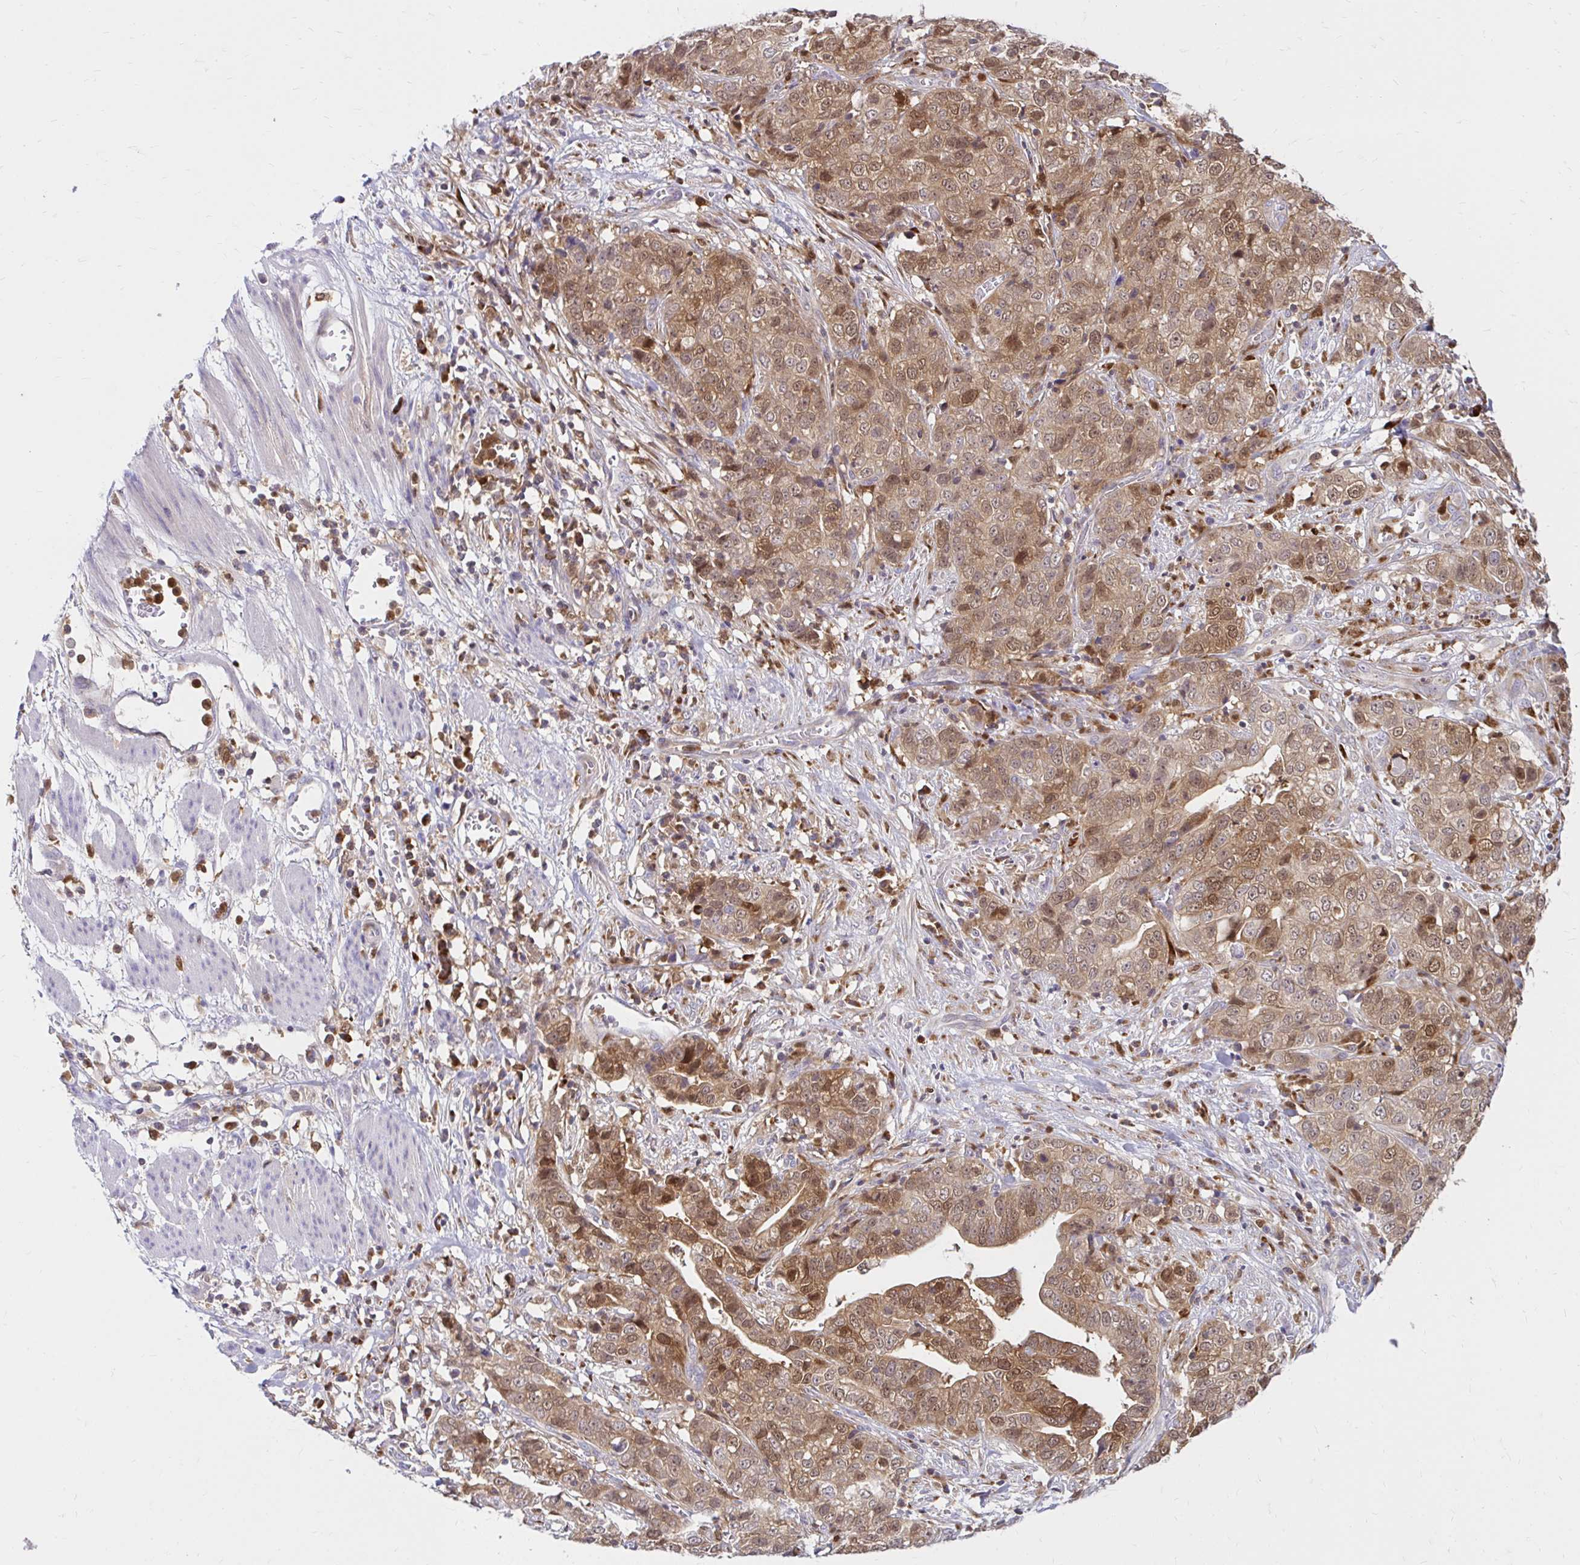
{"staining": {"intensity": "moderate", "quantity": ">75%", "location": "cytoplasmic/membranous,nuclear"}, "tissue": "stomach cancer", "cell_type": "Tumor cells", "image_type": "cancer", "snomed": [{"axis": "morphology", "description": "Adenocarcinoma, NOS"}, {"axis": "topography", "description": "Stomach, upper"}], "caption": "Stomach cancer (adenocarcinoma) stained with immunohistochemistry demonstrates moderate cytoplasmic/membranous and nuclear staining in approximately >75% of tumor cells. The staining is performed using DAB brown chromogen to label protein expression. The nuclei are counter-stained blue using hematoxylin.", "gene": "PYCARD", "patient": {"sex": "female", "age": 67}}